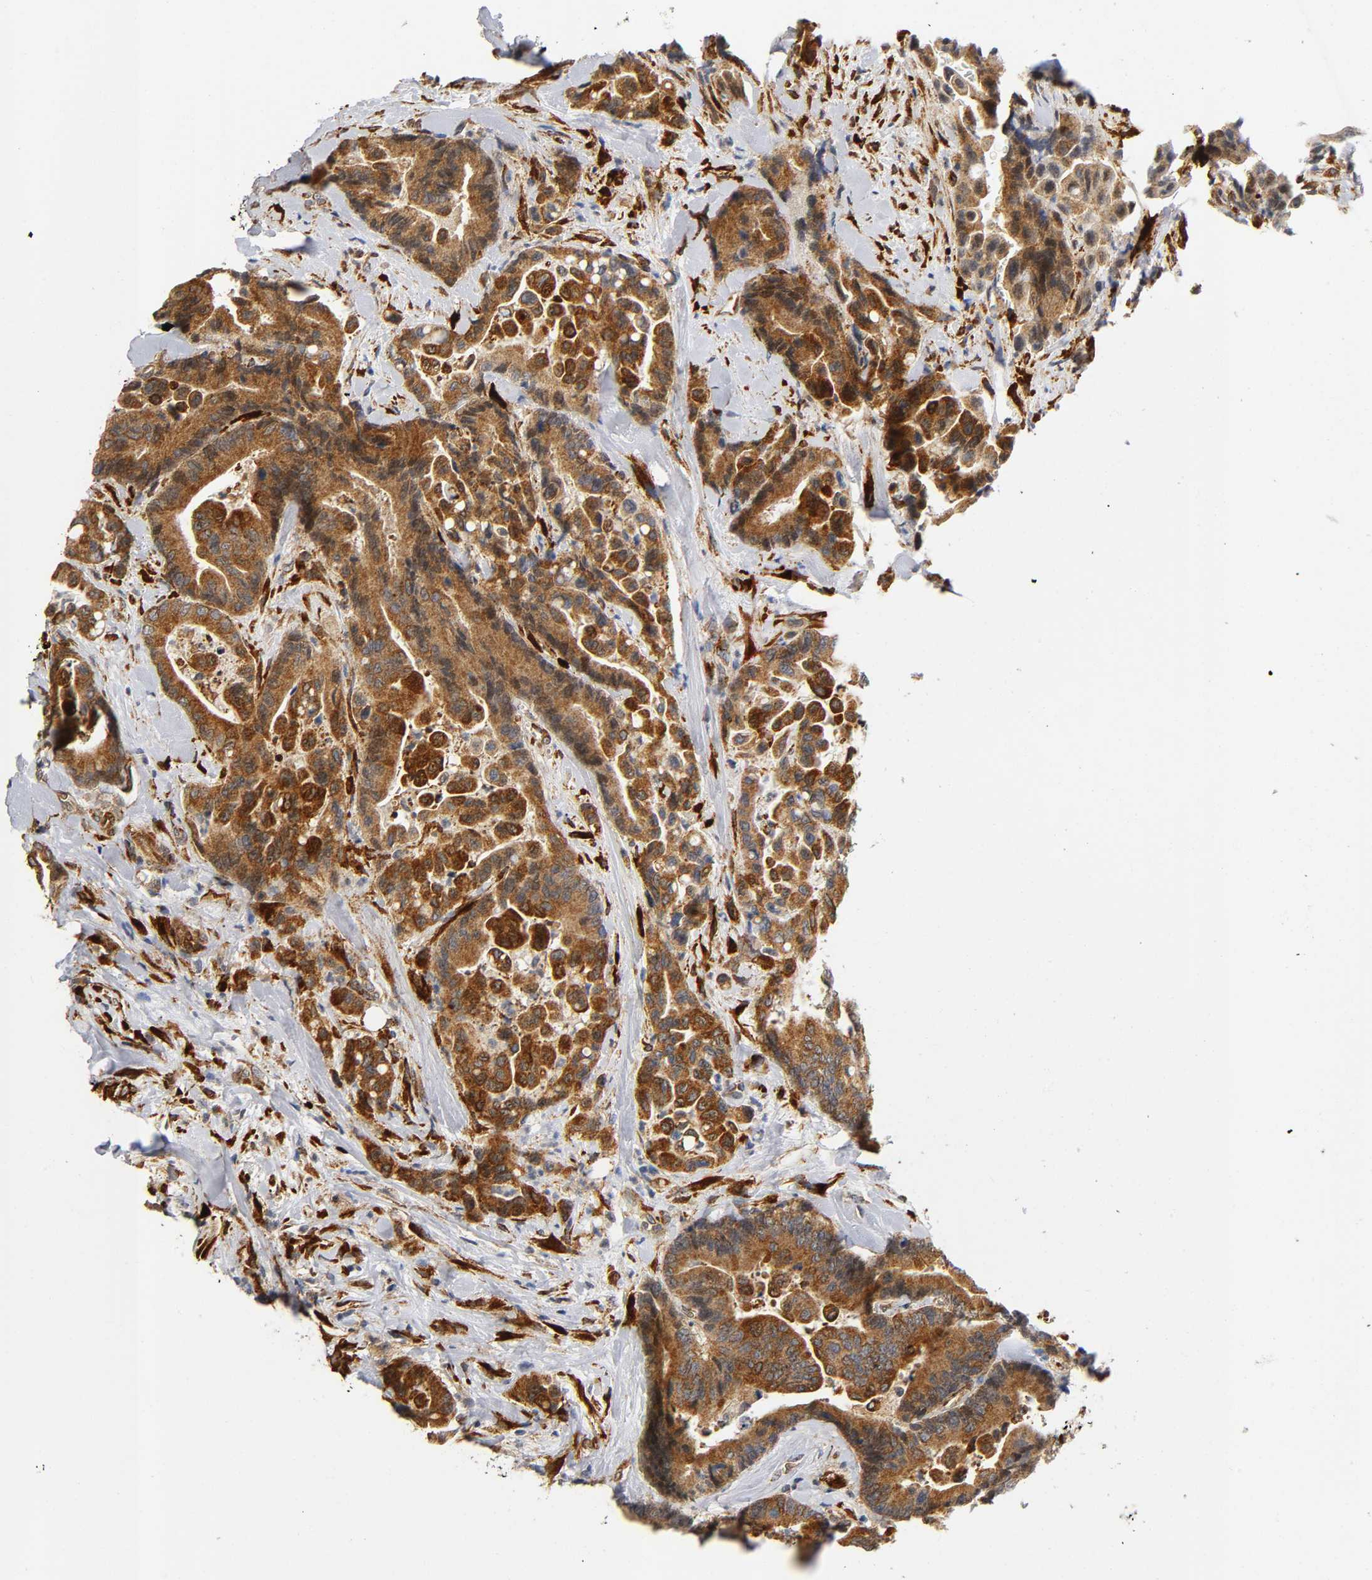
{"staining": {"intensity": "strong", "quantity": ">75%", "location": "cytoplasmic/membranous"}, "tissue": "colorectal cancer", "cell_type": "Tumor cells", "image_type": "cancer", "snomed": [{"axis": "morphology", "description": "Normal tissue, NOS"}, {"axis": "morphology", "description": "Adenocarcinoma, NOS"}, {"axis": "topography", "description": "Colon"}], "caption": "Immunohistochemistry (IHC) histopathology image of human colorectal cancer (adenocarcinoma) stained for a protein (brown), which shows high levels of strong cytoplasmic/membranous staining in approximately >75% of tumor cells.", "gene": "SOS2", "patient": {"sex": "male", "age": 82}}